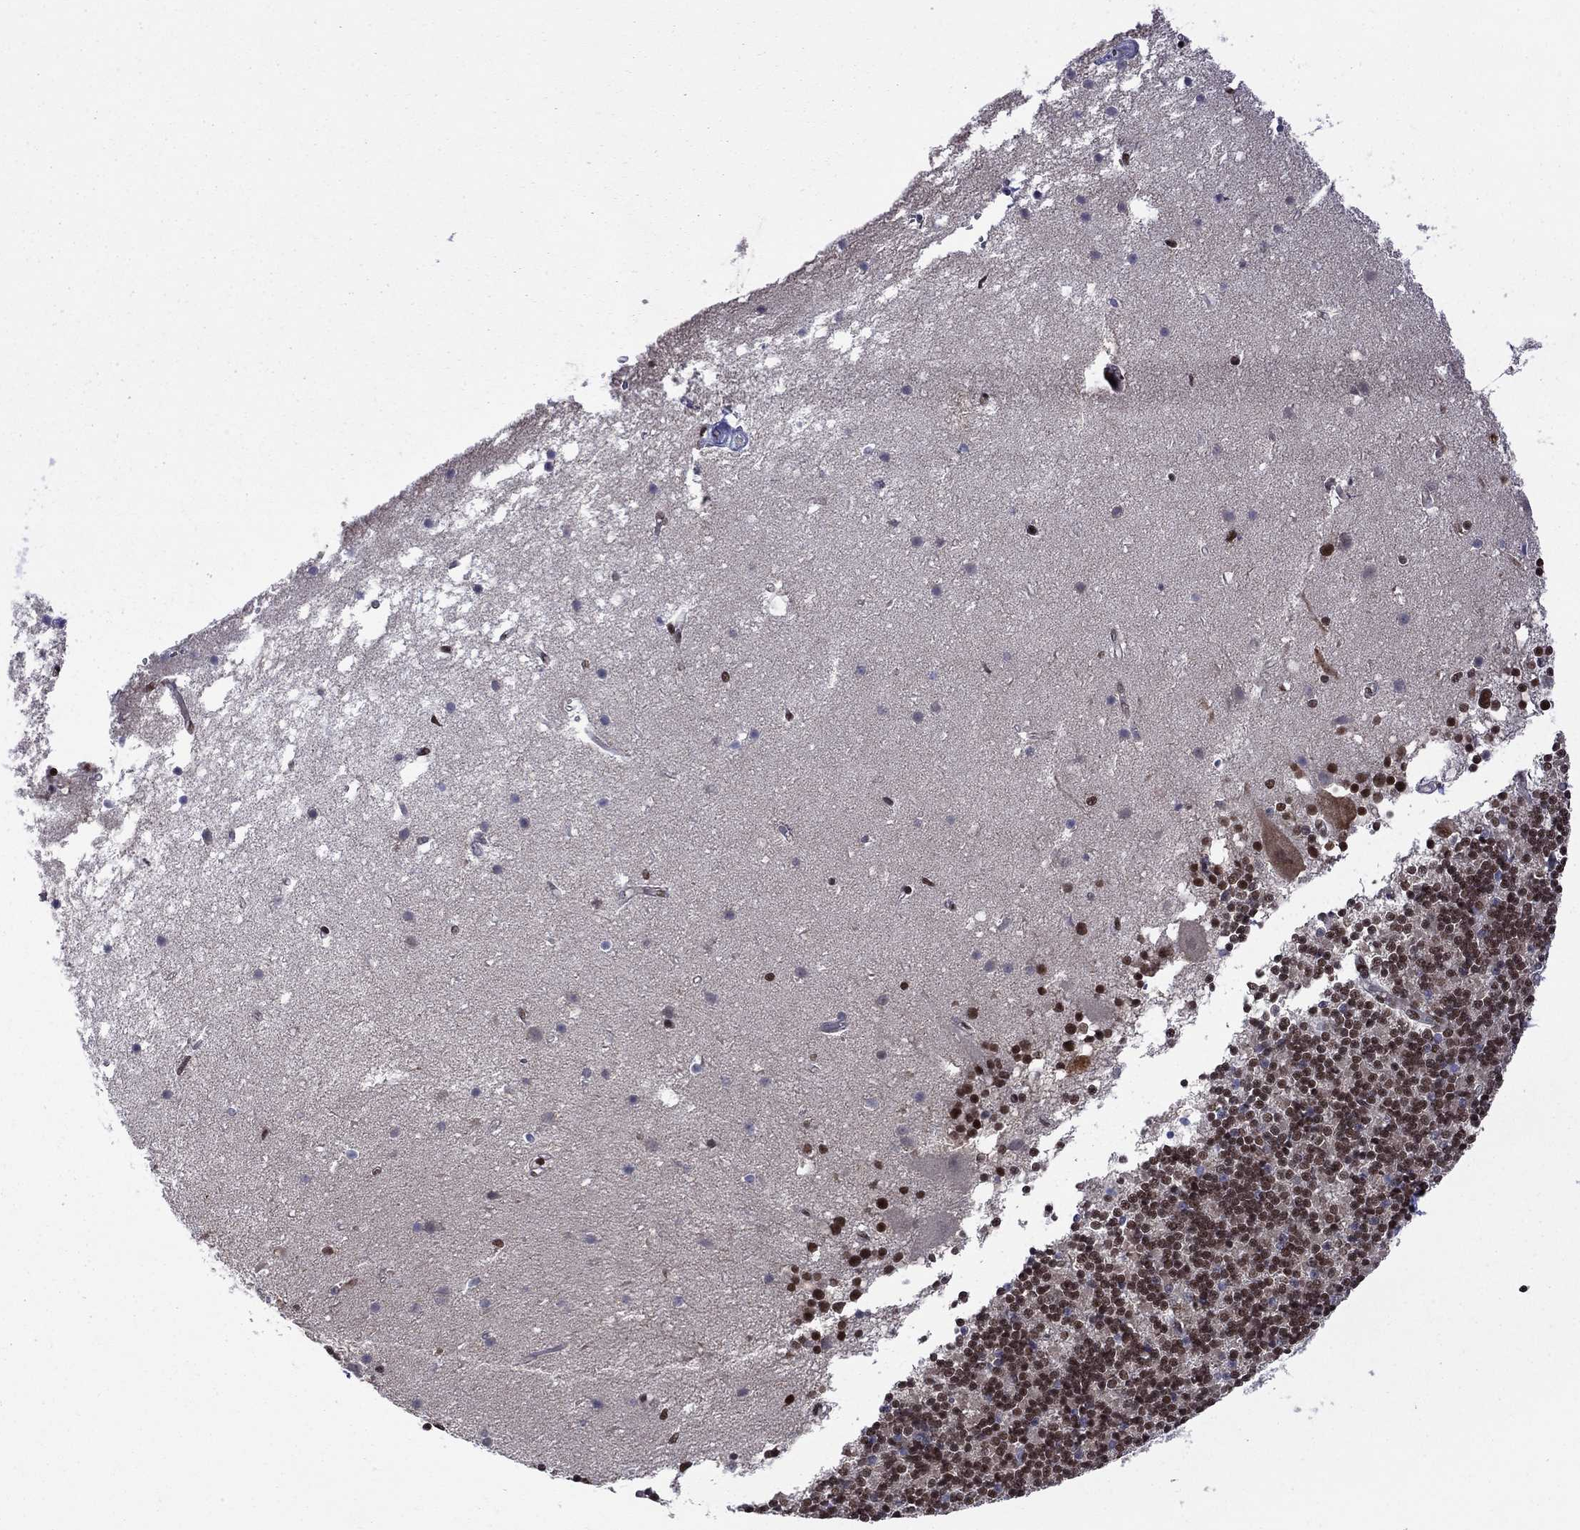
{"staining": {"intensity": "strong", "quantity": ">75%", "location": "nuclear"}, "tissue": "cerebellum", "cell_type": "Cells in granular layer", "image_type": "normal", "snomed": [{"axis": "morphology", "description": "Normal tissue, NOS"}, {"axis": "topography", "description": "Cerebellum"}], "caption": "DAB (3,3'-diaminobenzidine) immunohistochemical staining of unremarkable cerebellum shows strong nuclear protein staining in approximately >75% of cells in granular layer. Ihc stains the protein in brown and the nuclei are stained blue.", "gene": "MED25", "patient": {"sex": "male", "age": 70}}